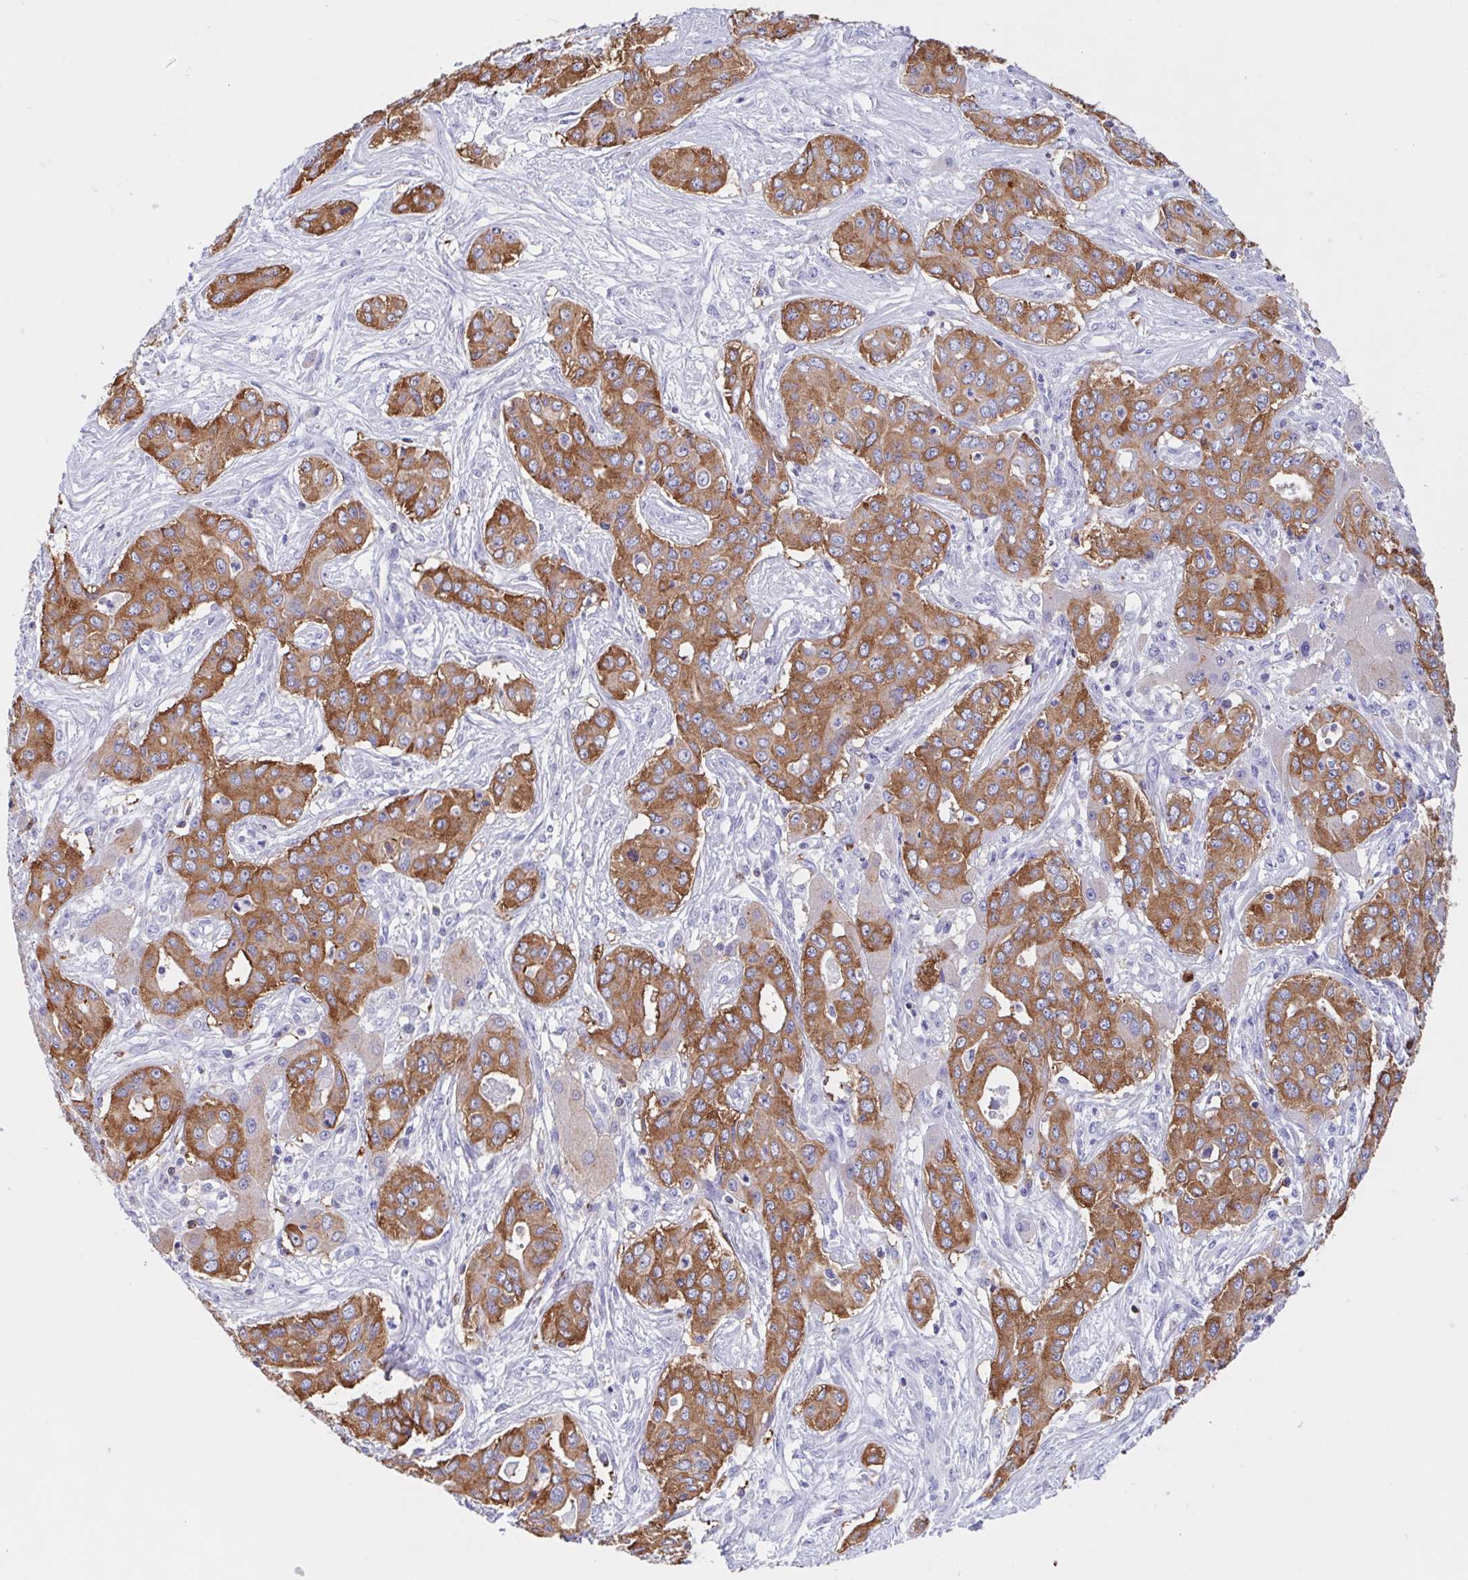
{"staining": {"intensity": "moderate", "quantity": ">75%", "location": "cytoplasmic/membranous"}, "tissue": "liver cancer", "cell_type": "Tumor cells", "image_type": "cancer", "snomed": [{"axis": "morphology", "description": "Cholangiocarcinoma"}, {"axis": "topography", "description": "Liver"}], "caption": "A photomicrograph of human liver cancer (cholangiocarcinoma) stained for a protein exhibits moderate cytoplasmic/membranous brown staining in tumor cells.", "gene": "TPD52", "patient": {"sex": "female", "age": 65}}